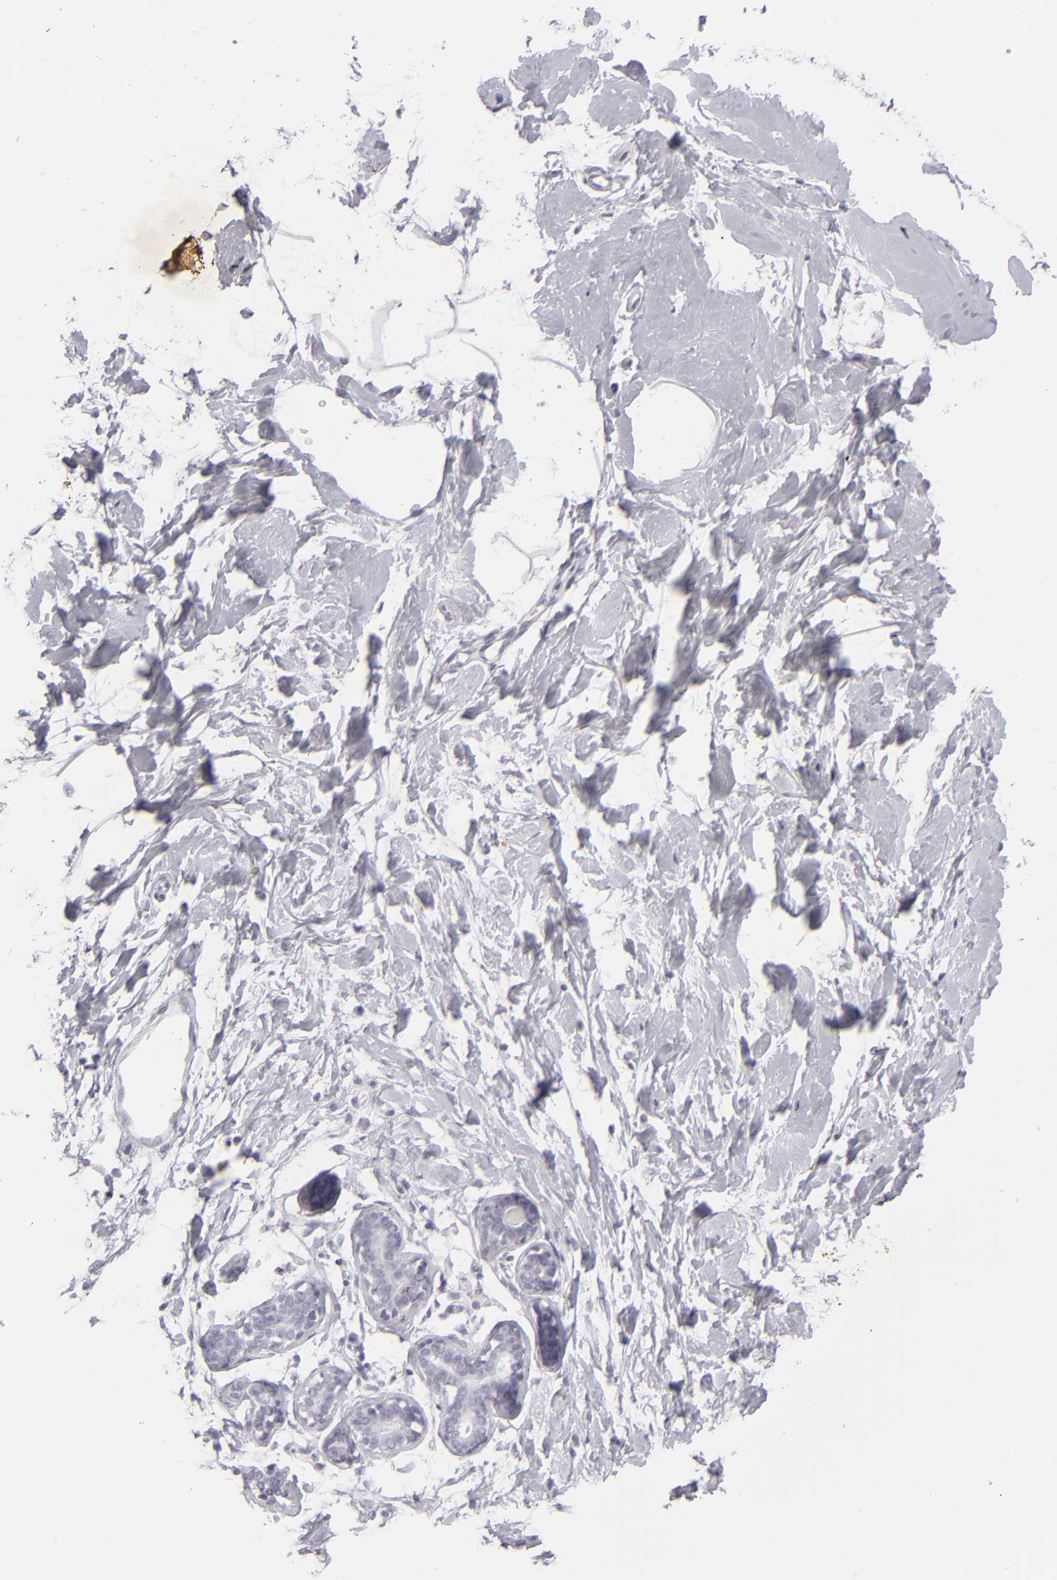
{"staining": {"intensity": "negative", "quantity": "none", "location": "none"}, "tissue": "breast", "cell_type": "Adipocytes", "image_type": "normal", "snomed": [{"axis": "morphology", "description": "Normal tissue, NOS"}, {"axis": "topography", "description": "Breast"}], "caption": "Immunohistochemistry (IHC) of benign breast exhibits no staining in adipocytes. Nuclei are stained in blue.", "gene": "KRT1", "patient": {"sex": "female", "age": 23}}